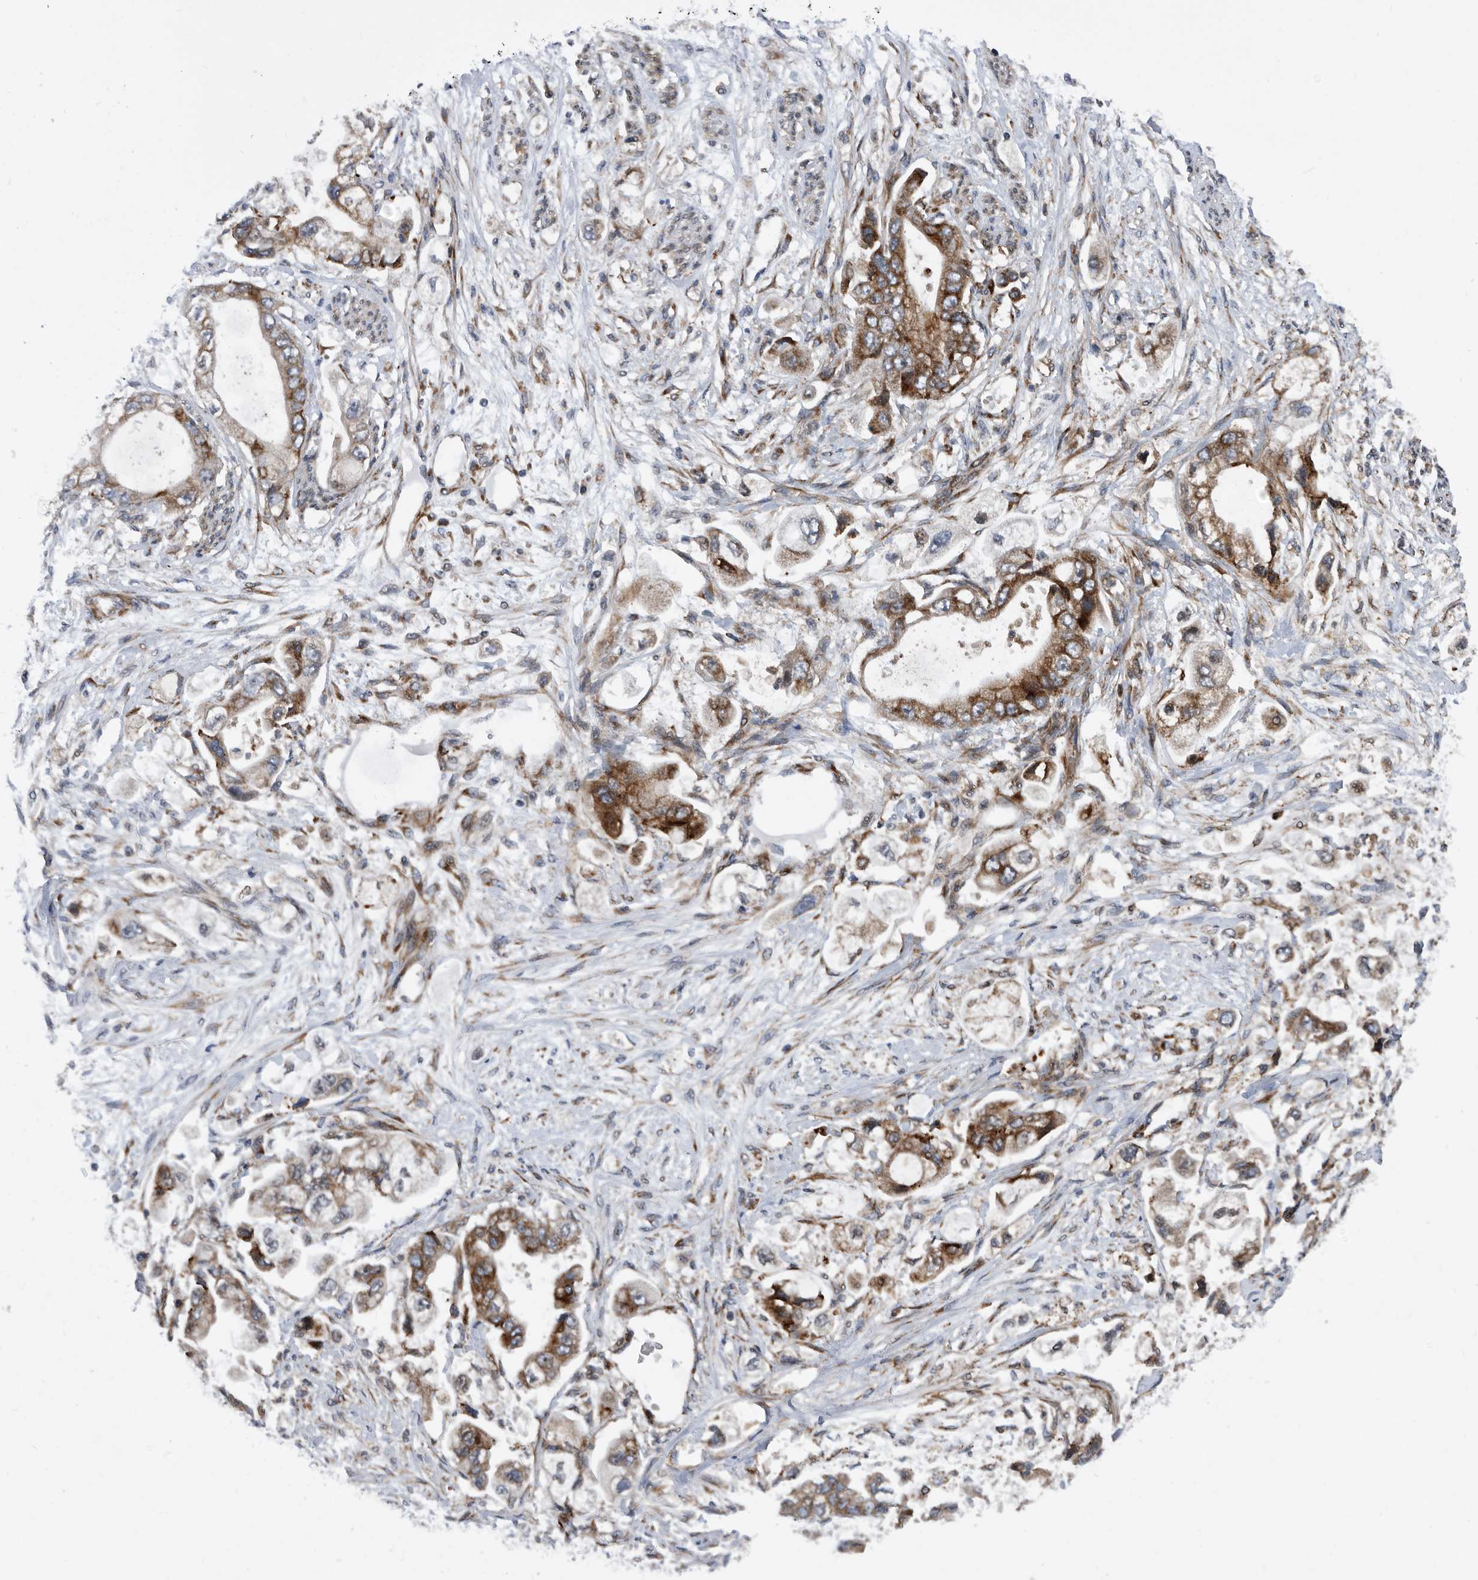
{"staining": {"intensity": "moderate", "quantity": ">75%", "location": "cytoplasmic/membranous"}, "tissue": "stomach cancer", "cell_type": "Tumor cells", "image_type": "cancer", "snomed": [{"axis": "morphology", "description": "Adenocarcinoma, NOS"}, {"axis": "topography", "description": "Stomach"}], "caption": "Tumor cells exhibit medium levels of moderate cytoplasmic/membranous staining in about >75% of cells in stomach adenocarcinoma.", "gene": "SERINC2", "patient": {"sex": "male", "age": 62}}